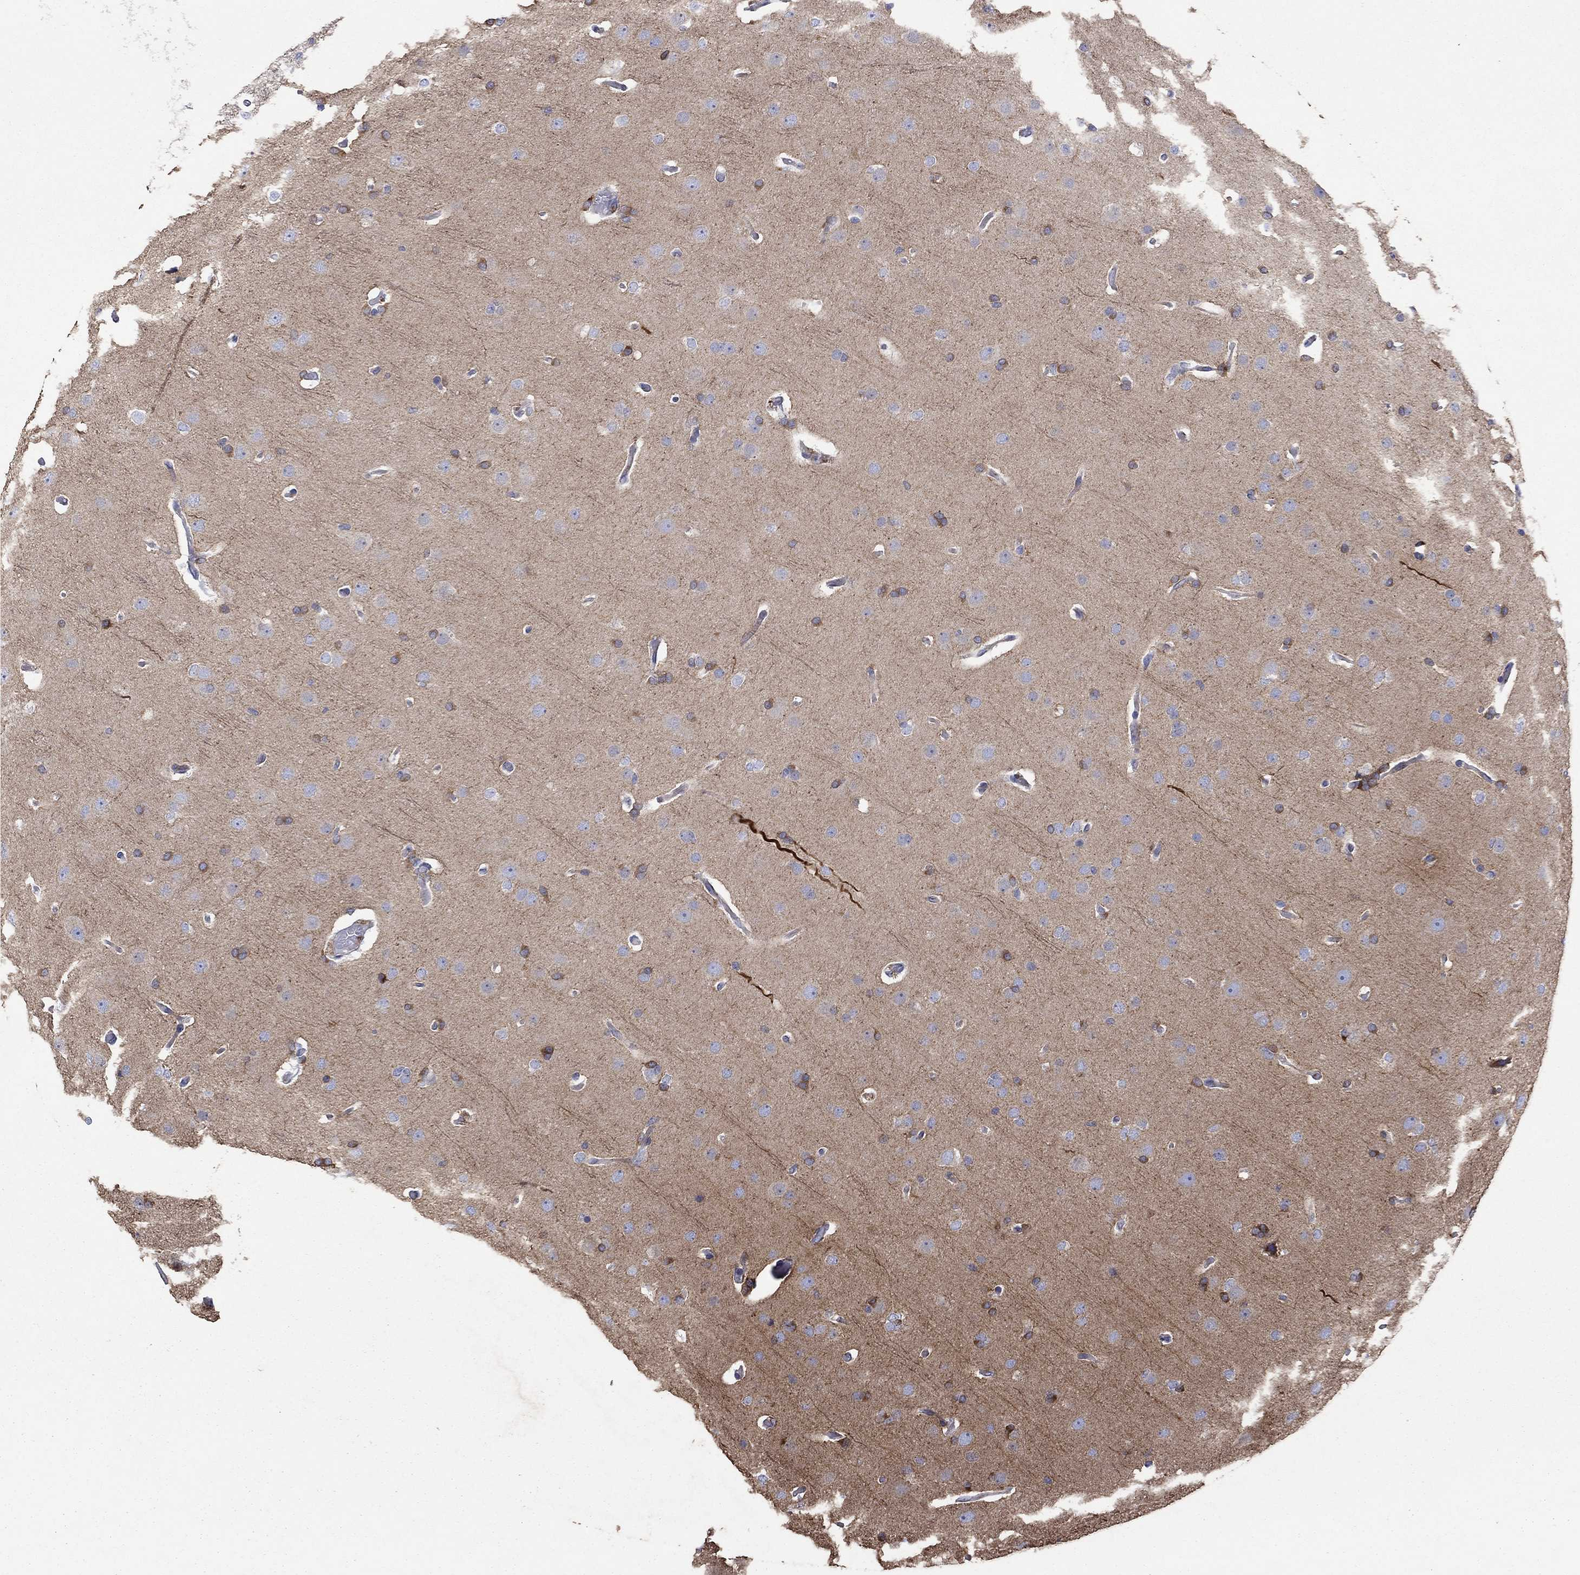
{"staining": {"intensity": "negative", "quantity": "none", "location": "none"}, "tissue": "glioma", "cell_type": "Tumor cells", "image_type": "cancer", "snomed": [{"axis": "morphology", "description": "Glioma, malignant, Low grade"}, {"axis": "topography", "description": "Brain"}], "caption": "Immunohistochemistry (IHC) image of human glioma stained for a protein (brown), which exhibits no expression in tumor cells.", "gene": "TPRN", "patient": {"sex": "male", "age": 41}}